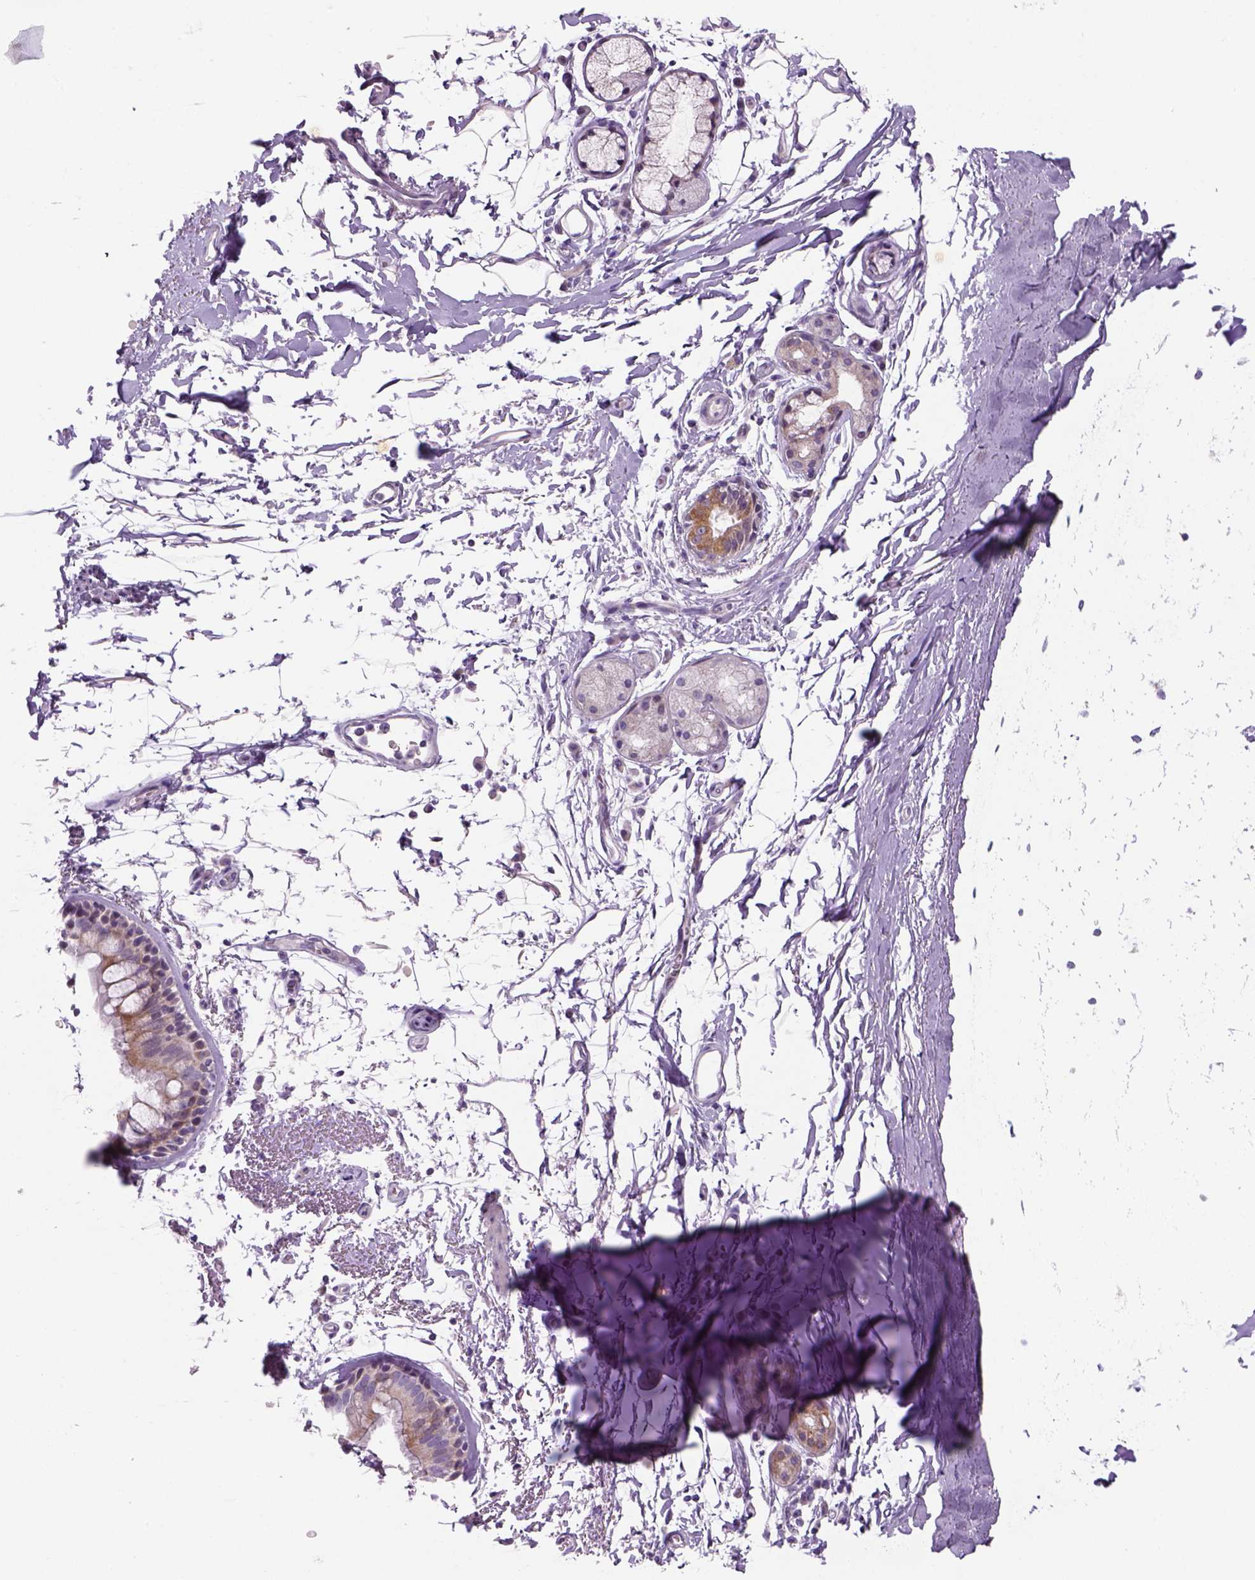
{"staining": {"intensity": "negative", "quantity": "none", "location": "none"}, "tissue": "soft tissue", "cell_type": "Chondrocytes", "image_type": "normal", "snomed": [{"axis": "morphology", "description": "Normal tissue, NOS"}, {"axis": "topography", "description": "Lymph node"}, {"axis": "topography", "description": "Bronchus"}], "caption": "DAB immunohistochemical staining of unremarkable human soft tissue shows no significant expression in chondrocytes.", "gene": "ADGRV1", "patient": {"sex": "female", "age": 70}}